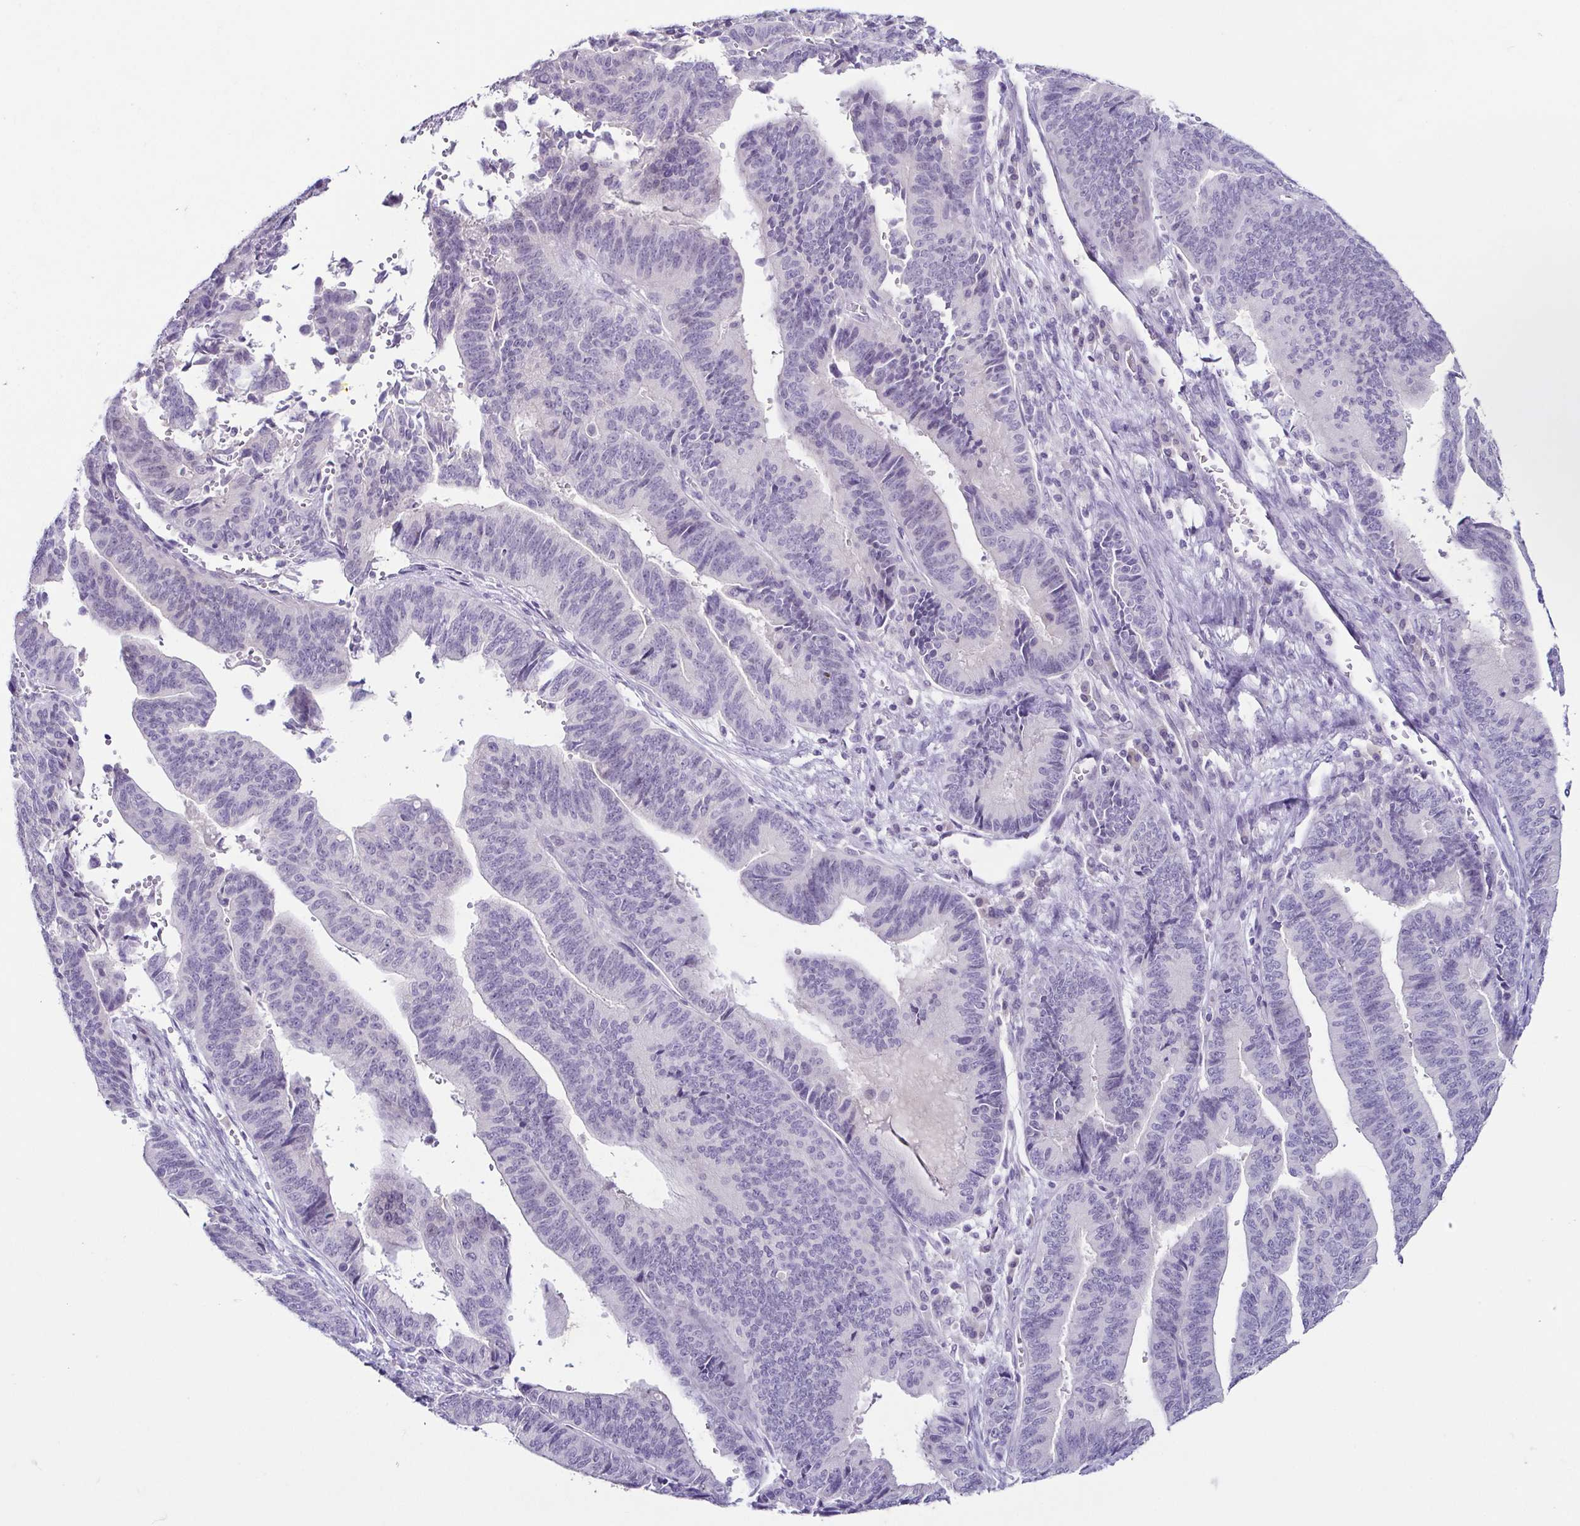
{"staining": {"intensity": "negative", "quantity": "none", "location": "none"}, "tissue": "endometrial cancer", "cell_type": "Tumor cells", "image_type": "cancer", "snomed": [{"axis": "morphology", "description": "Adenocarcinoma, NOS"}, {"axis": "topography", "description": "Endometrium"}], "caption": "Tumor cells show no significant staining in endometrial cancer (adenocarcinoma).", "gene": "TP73", "patient": {"sex": "female", "age": 65}}